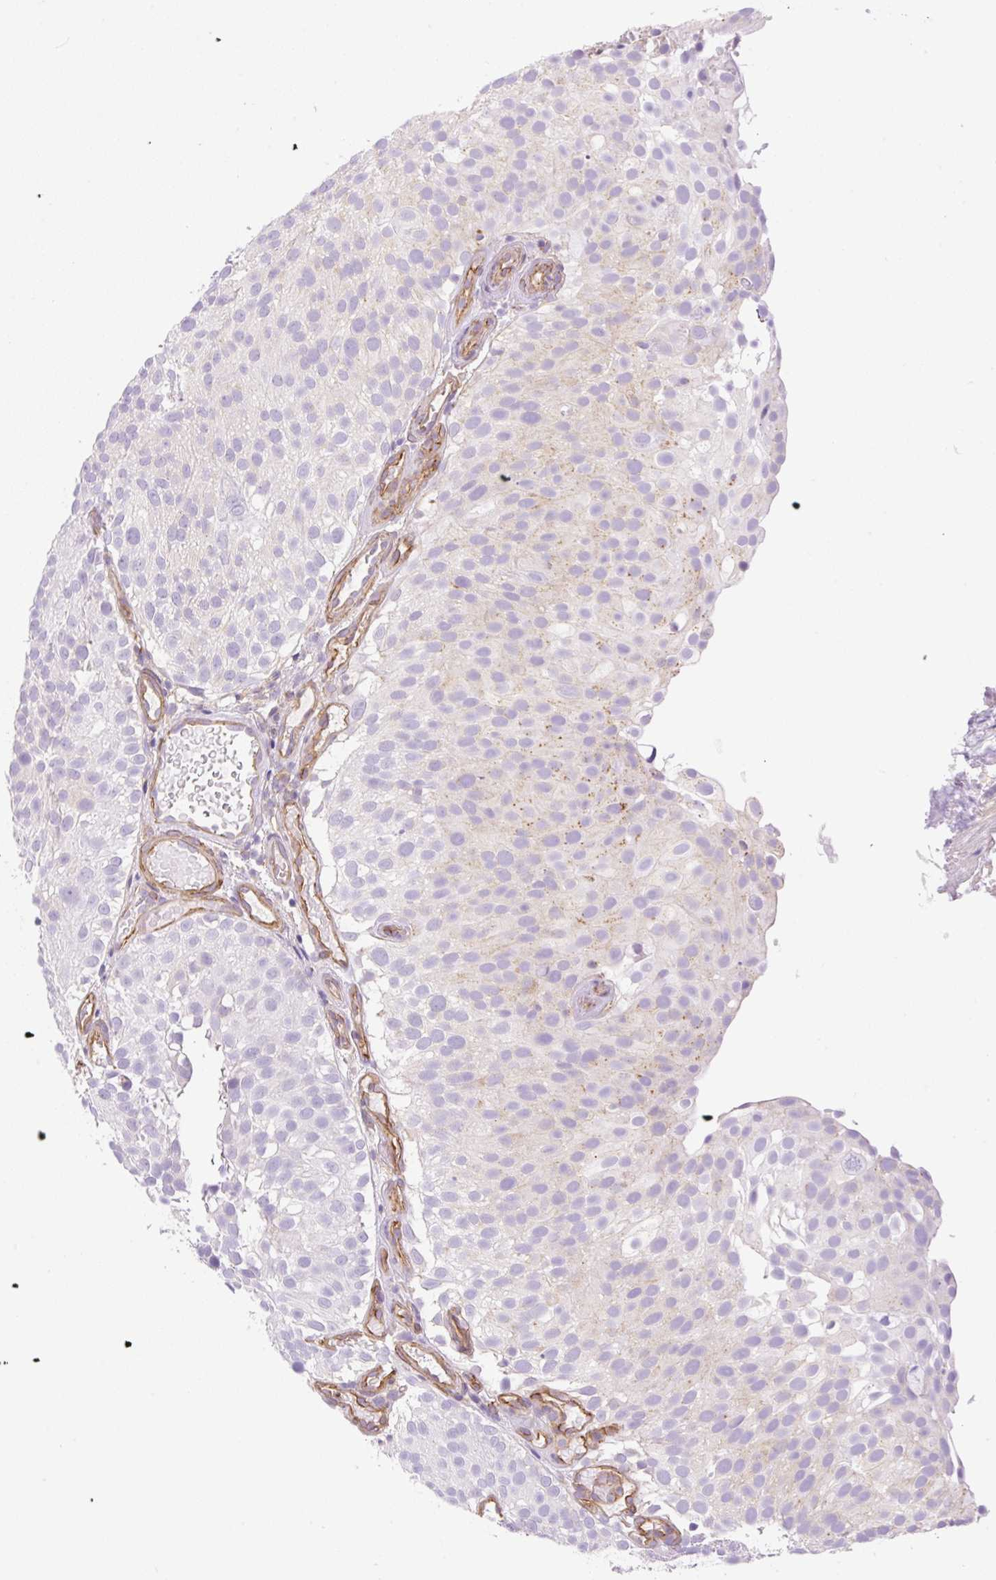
{"staining": {"intensity": "negative", "quantity": "none", "location": "none"}, "tissue": "urothelial cancer", "cell_type": "Tumor cells", "image_type": "cancer", "snomed": [{"axis": "morphology", "description": "Urothelial carcinoma, Low grade"}, {"axis": "topography", "description": "Urinary bladder"}], "caption": "Urothelial carcinoma (low-grade) stained for a protein using immunohistochemistry (IHC) reveals no expression tumor cells.", "gene": "EHD3", "patient": {"sex": "male", "age": 78}}